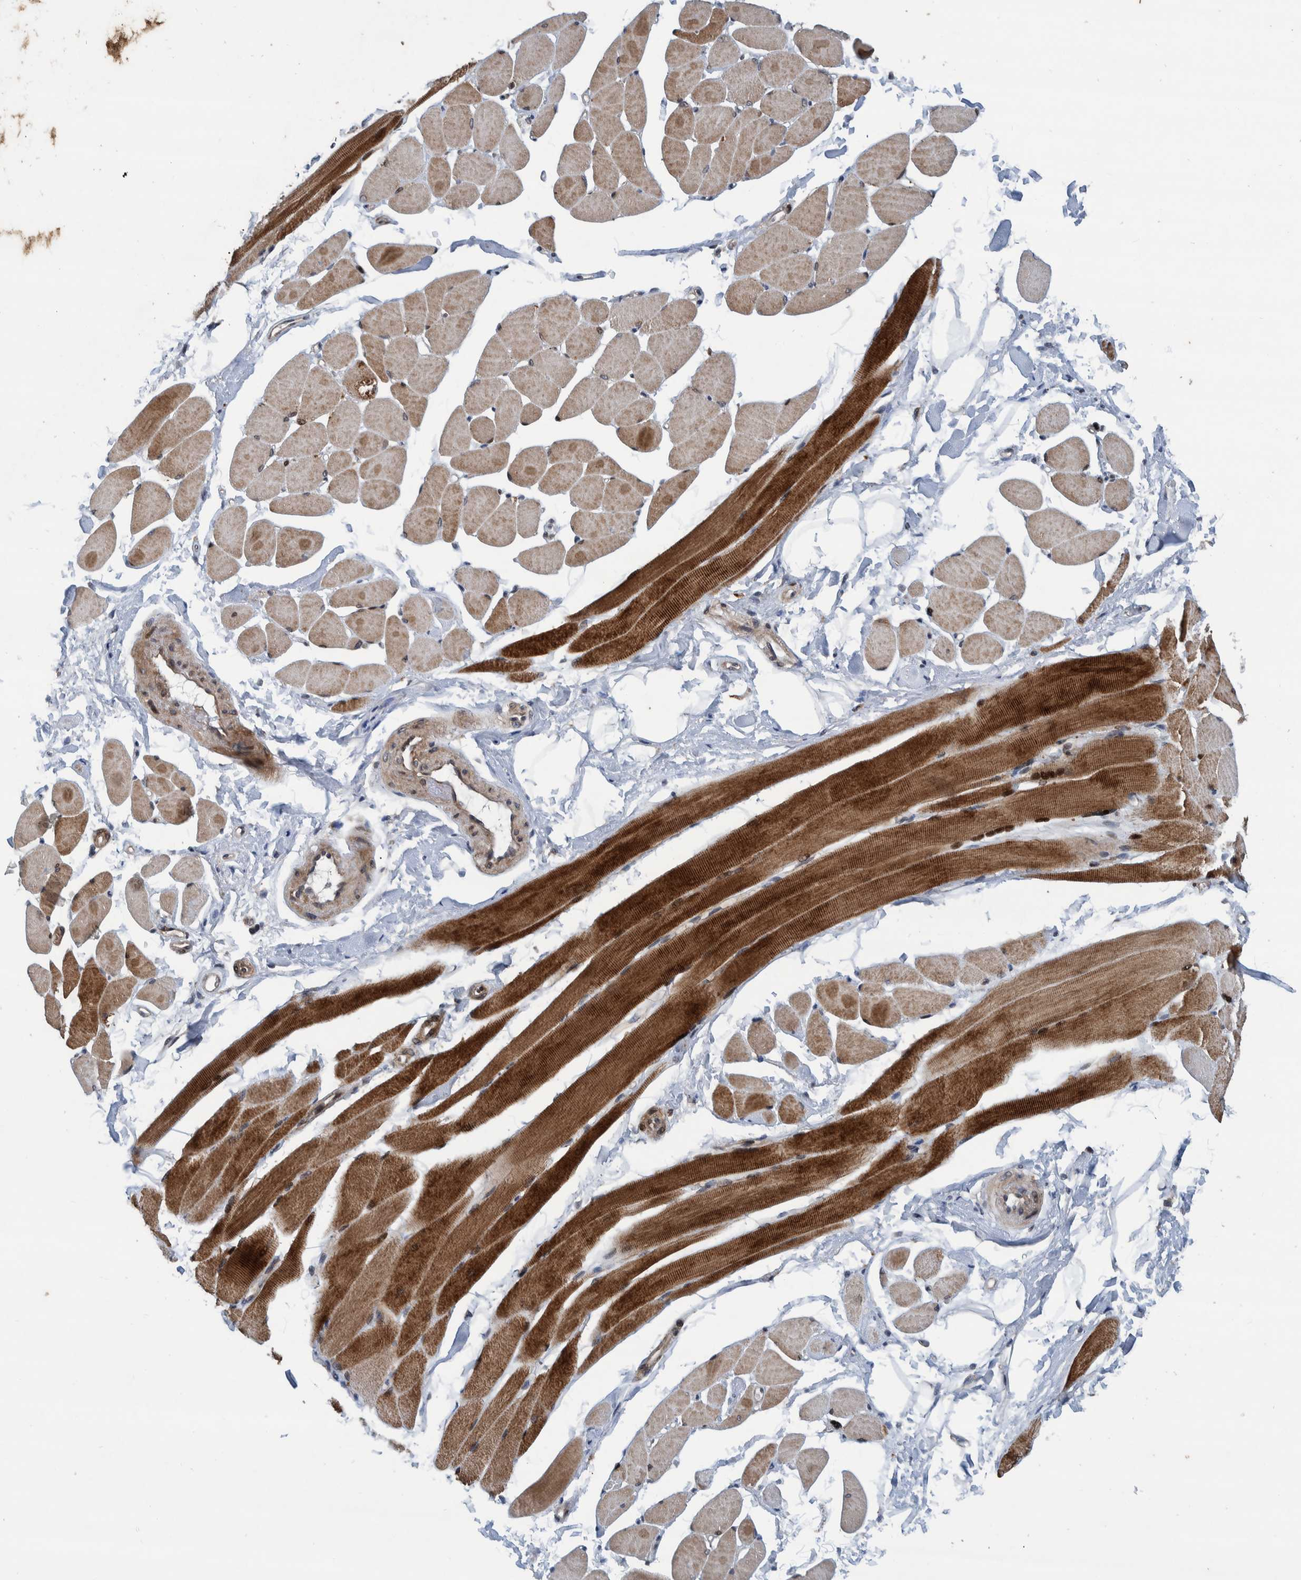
{"staining": {"intensity": "strong", "quantity": ">75%", "location": "cytoplasmic/membranous"}, "tissue": "skeletal muscle", "cell_type": "Myocytes", "image_type": "normal", "snomed": [{"axis": "morphology", "description": "Normal tissue, NOS"}, {"axis": "topography", "description": "Skeletal muscle"}, {"axis": "topography", "description": "Peripheral nerve tissue"}], "caption": "Myocytes reveal high levels of strong cytoplasmic/membranous staining in approximately >75% of cells in unremarkable skeletal muscle. Immunohistochemistry (ihc) stains the protein of interest in brown and the nuclei are stained blue.", "gene": "MRPS7", "patient": {"sex": "female", "age": 84}}